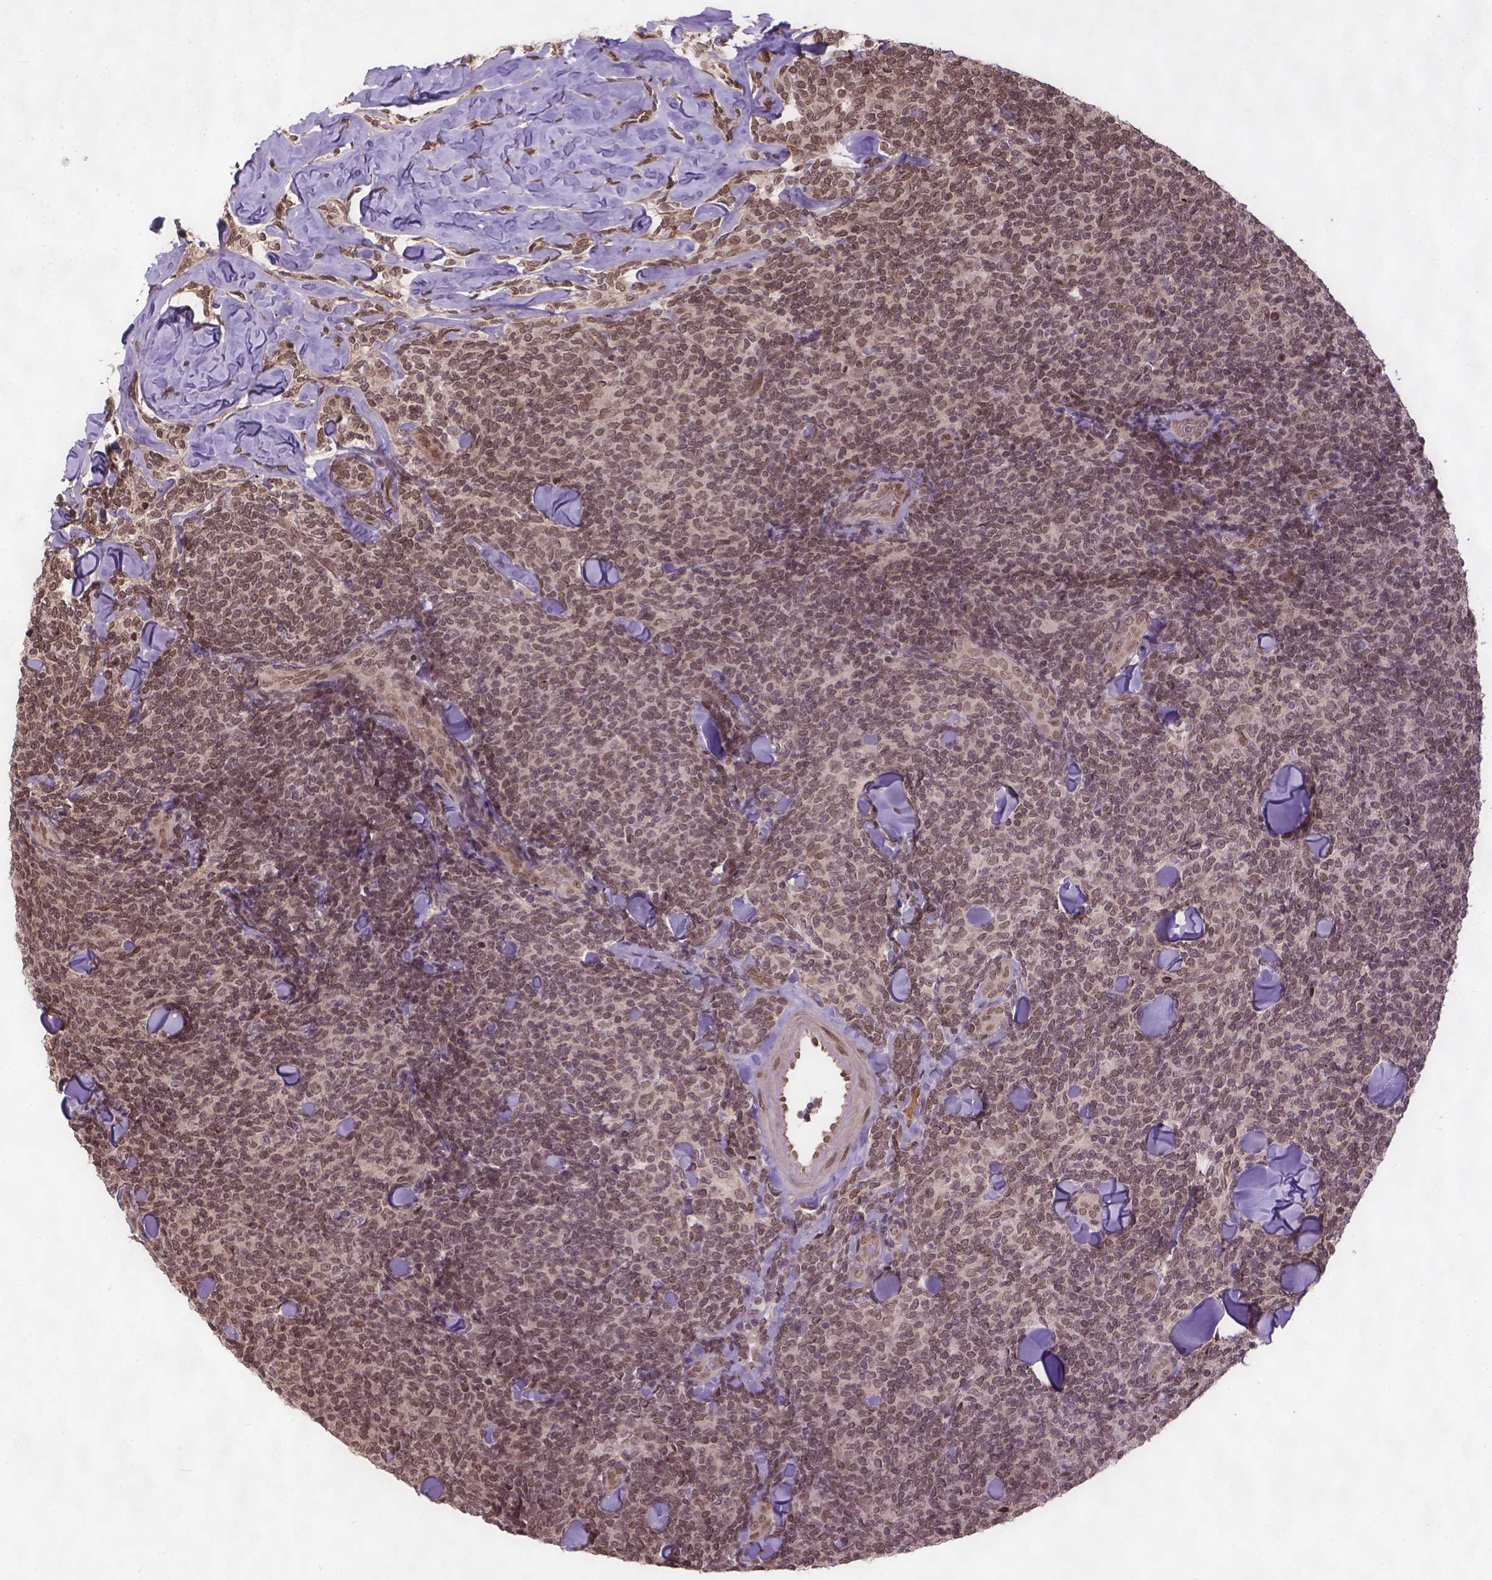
{"staining": {"intensity": "moderate", "quantity": ">75%", "location": "nuclear"}, "tissue": "lymphoma", "cell_type": "Tumor cells", "image_type": "cancer", "snomed": [{"axis": "morphology", "description": "Malignant lymphoma, non-Hodgkin's type, Low grade"}, {"axis": "topography", "description": "Lymph node"}], "caption": "DAB (3,3'-diaminobenzidine) immunohistochemical staining of malignant lymphoma, non-Hodgkin's type (low-grade) demonstrates moderate nuclear protein expression in about >75% of tumor cells.", "gene": "BANF1", "patient": {"sex": "female", "age": 56}}